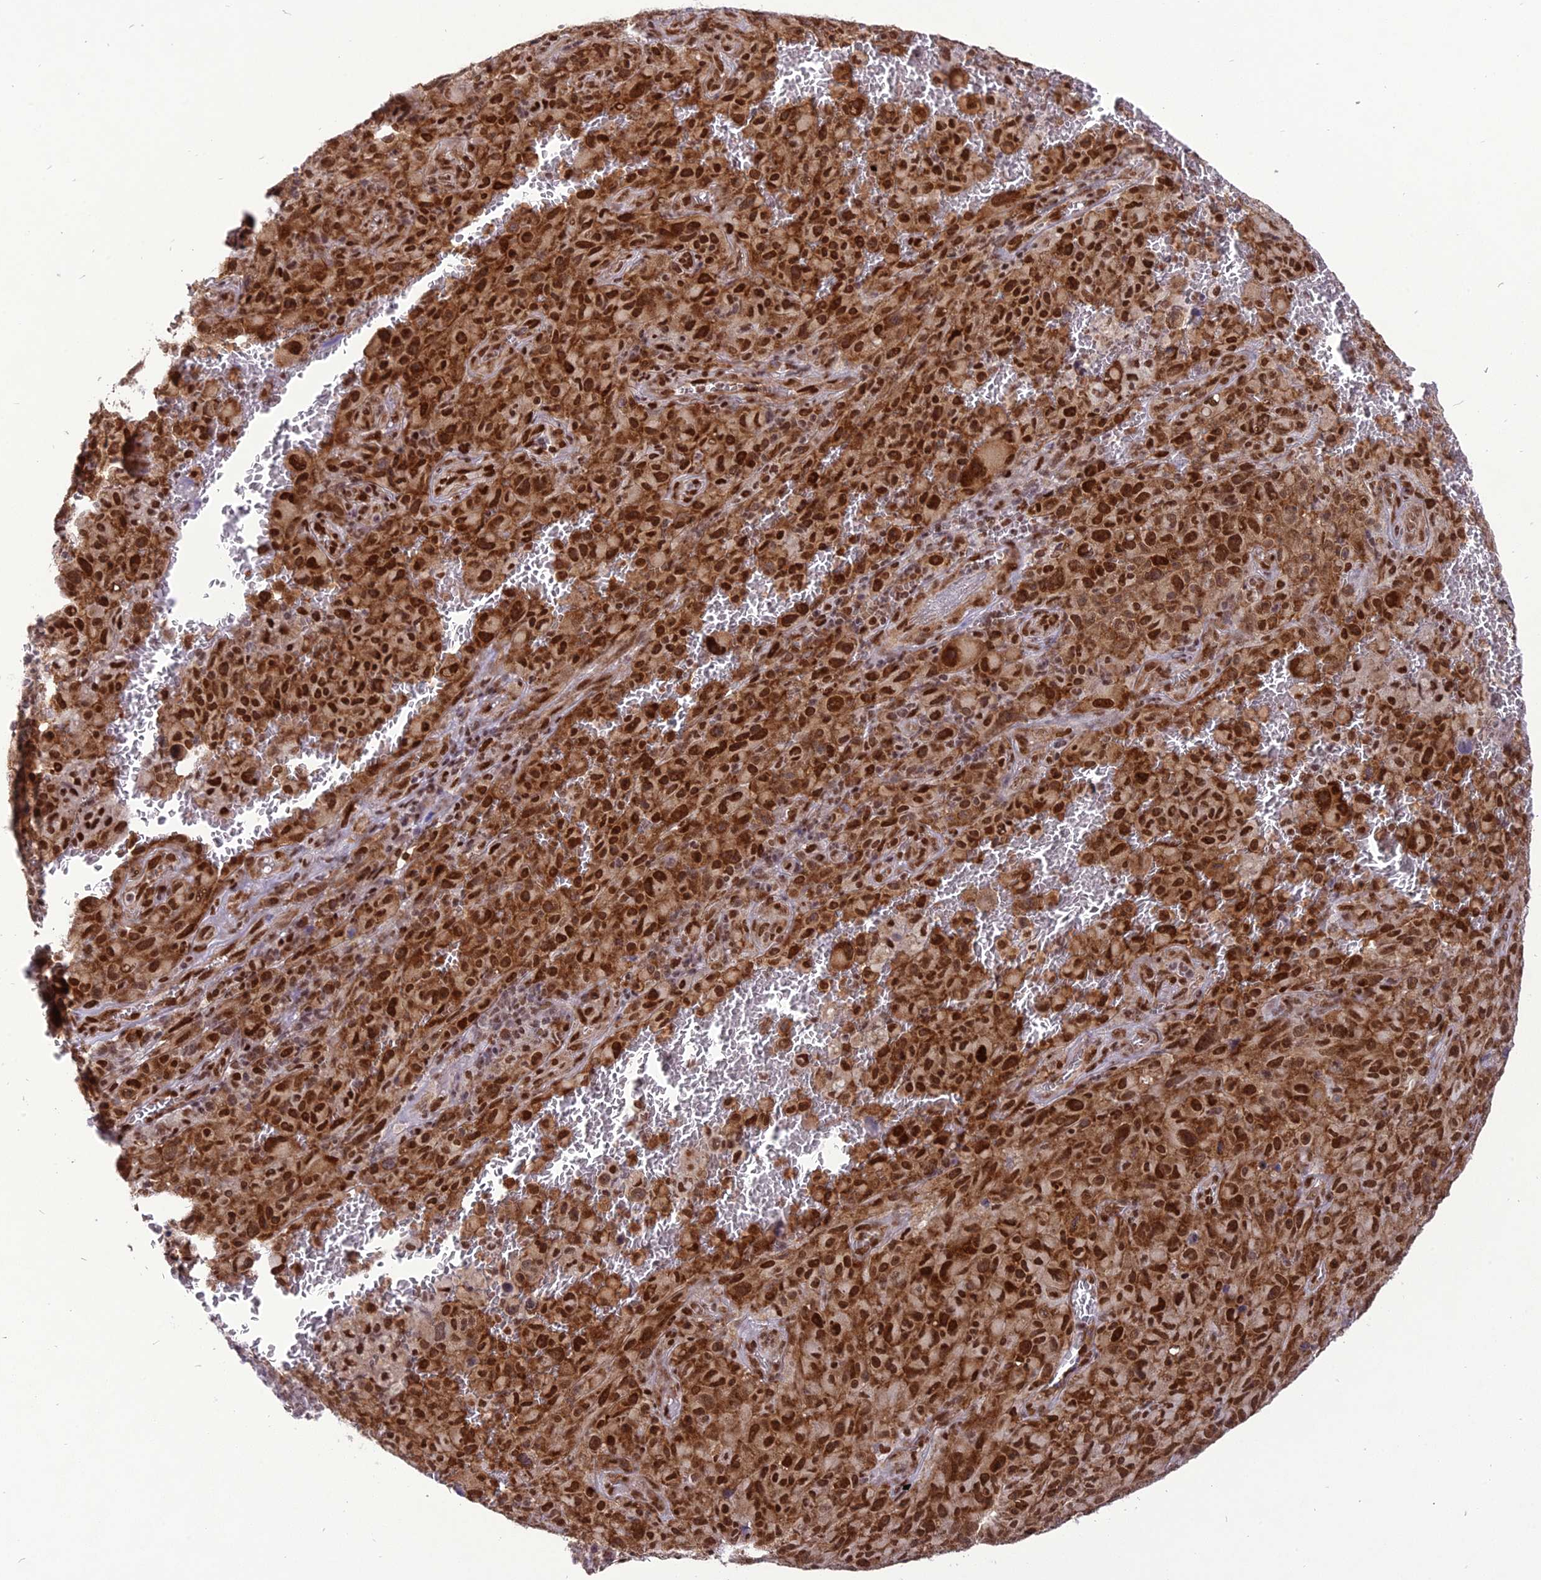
{"staining": {"intensity": "strong", "quantity": ">75%", "location": "cytoplasmic/membranous,nuclear"}, "tissue": "melanoma", "cell_type": "Tumor cells", "image_type": "cancer", "snomed": [{"axis": "morphology", "description": "Malignant melanoma, NOS"}, {"axis": "topography", "description": "Skin"}], "caption": "Malignant melanoma stained with a brown dye displays strong cytoplasmic/membranous and nuclear positive staining in about >75% of tumor cells.", "gene": "DDX1", "patient": {"sex": "female", "age": 82}}